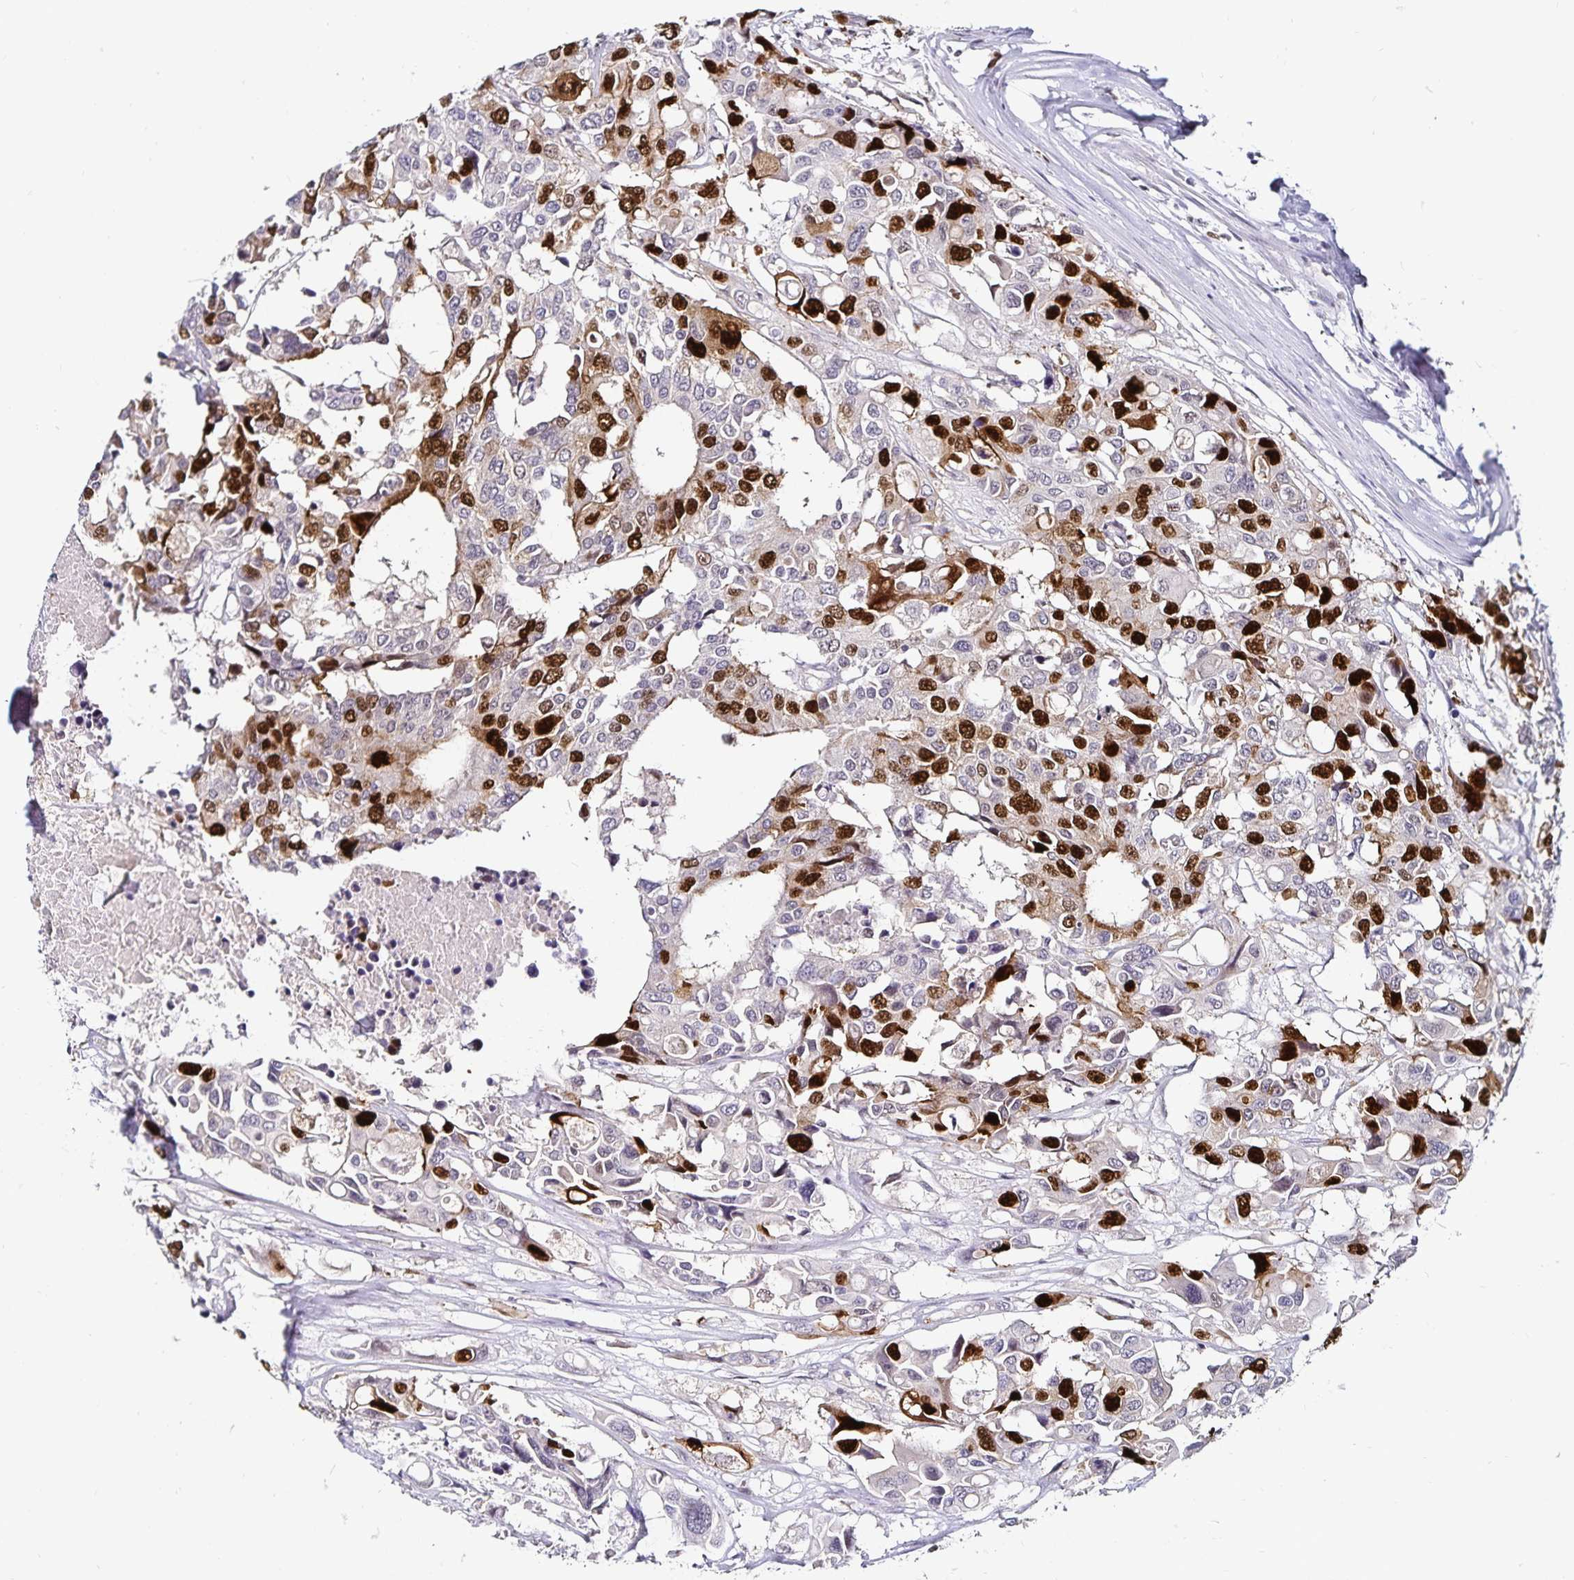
{"staining": {"intensity": "strong", "quantity": "25%-75%", "location": "nuclear"}, "tissue": "colorectal cancer", "cell_type": "Tumor cells", "image_type": "cancer", "snomed": [{"axis": "morphology", "description": "Adenocarcinoma, NOS"}, {"axis": "topography", "description": "Colon"}], "caption": "Brown immunohistochemical staining in colorectal cancer (adenocarcinoma) demonstrates strong nuclear expression in approximately 25%-75% of tumor cells.", "gene": "ANLN", "patient": {"sex": "male", "age": 77}}